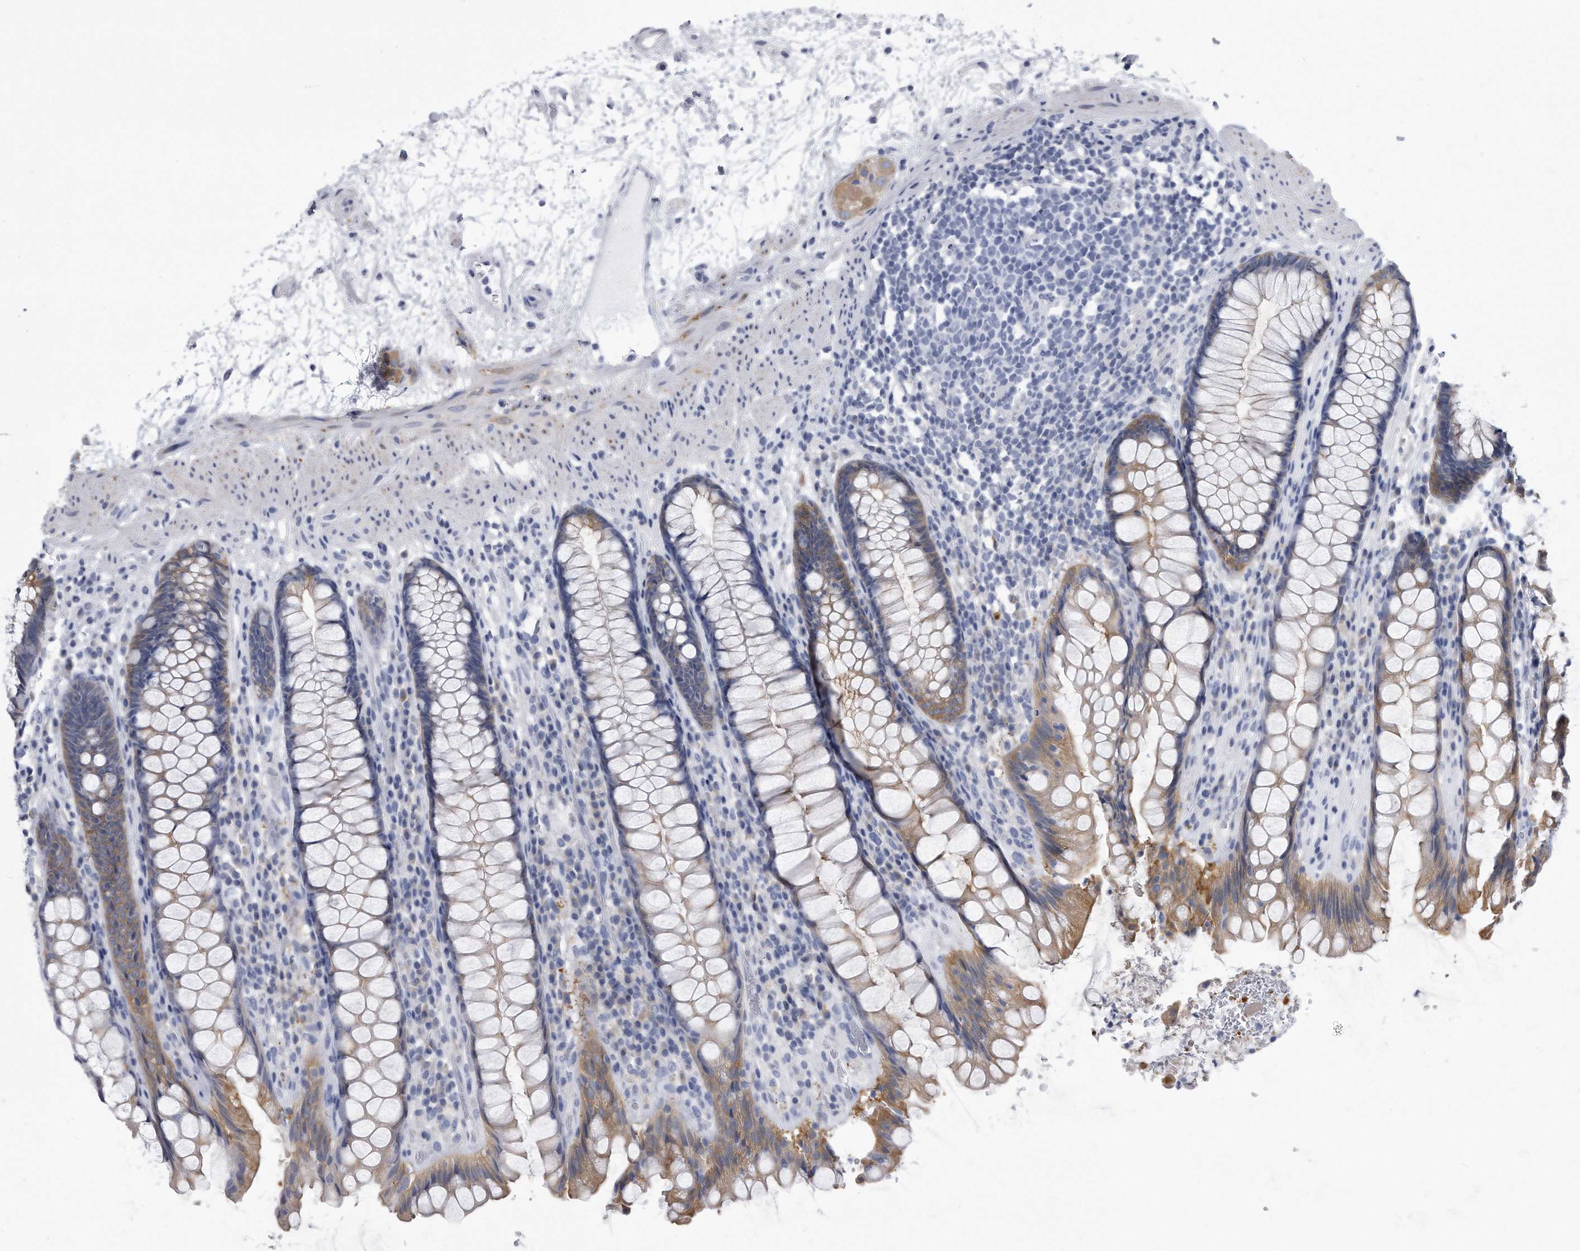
{"staining": {"intensity": "moderate", "quantity": "25%-75%", "location": "cytoplasmic/membranous"}, "tissue": "rectum", "cell_type": "Glandular cells", "image_type": "normal", "snomed": [{"axis": "morphology", "description": "Normal tissue, NOS"}, {"axis": "topography", "description": "Rectum"}], "caption": "This micrograph displays benign rectum stained with immunohistochemistry to label a protein in brown. The cytoplasmic/membranous of glandular cells show moderate positivity for the protein. Nuclei are counter-stained blue.", "gene": "PYGB", "patient": {"sex": "male", "age": 64}}